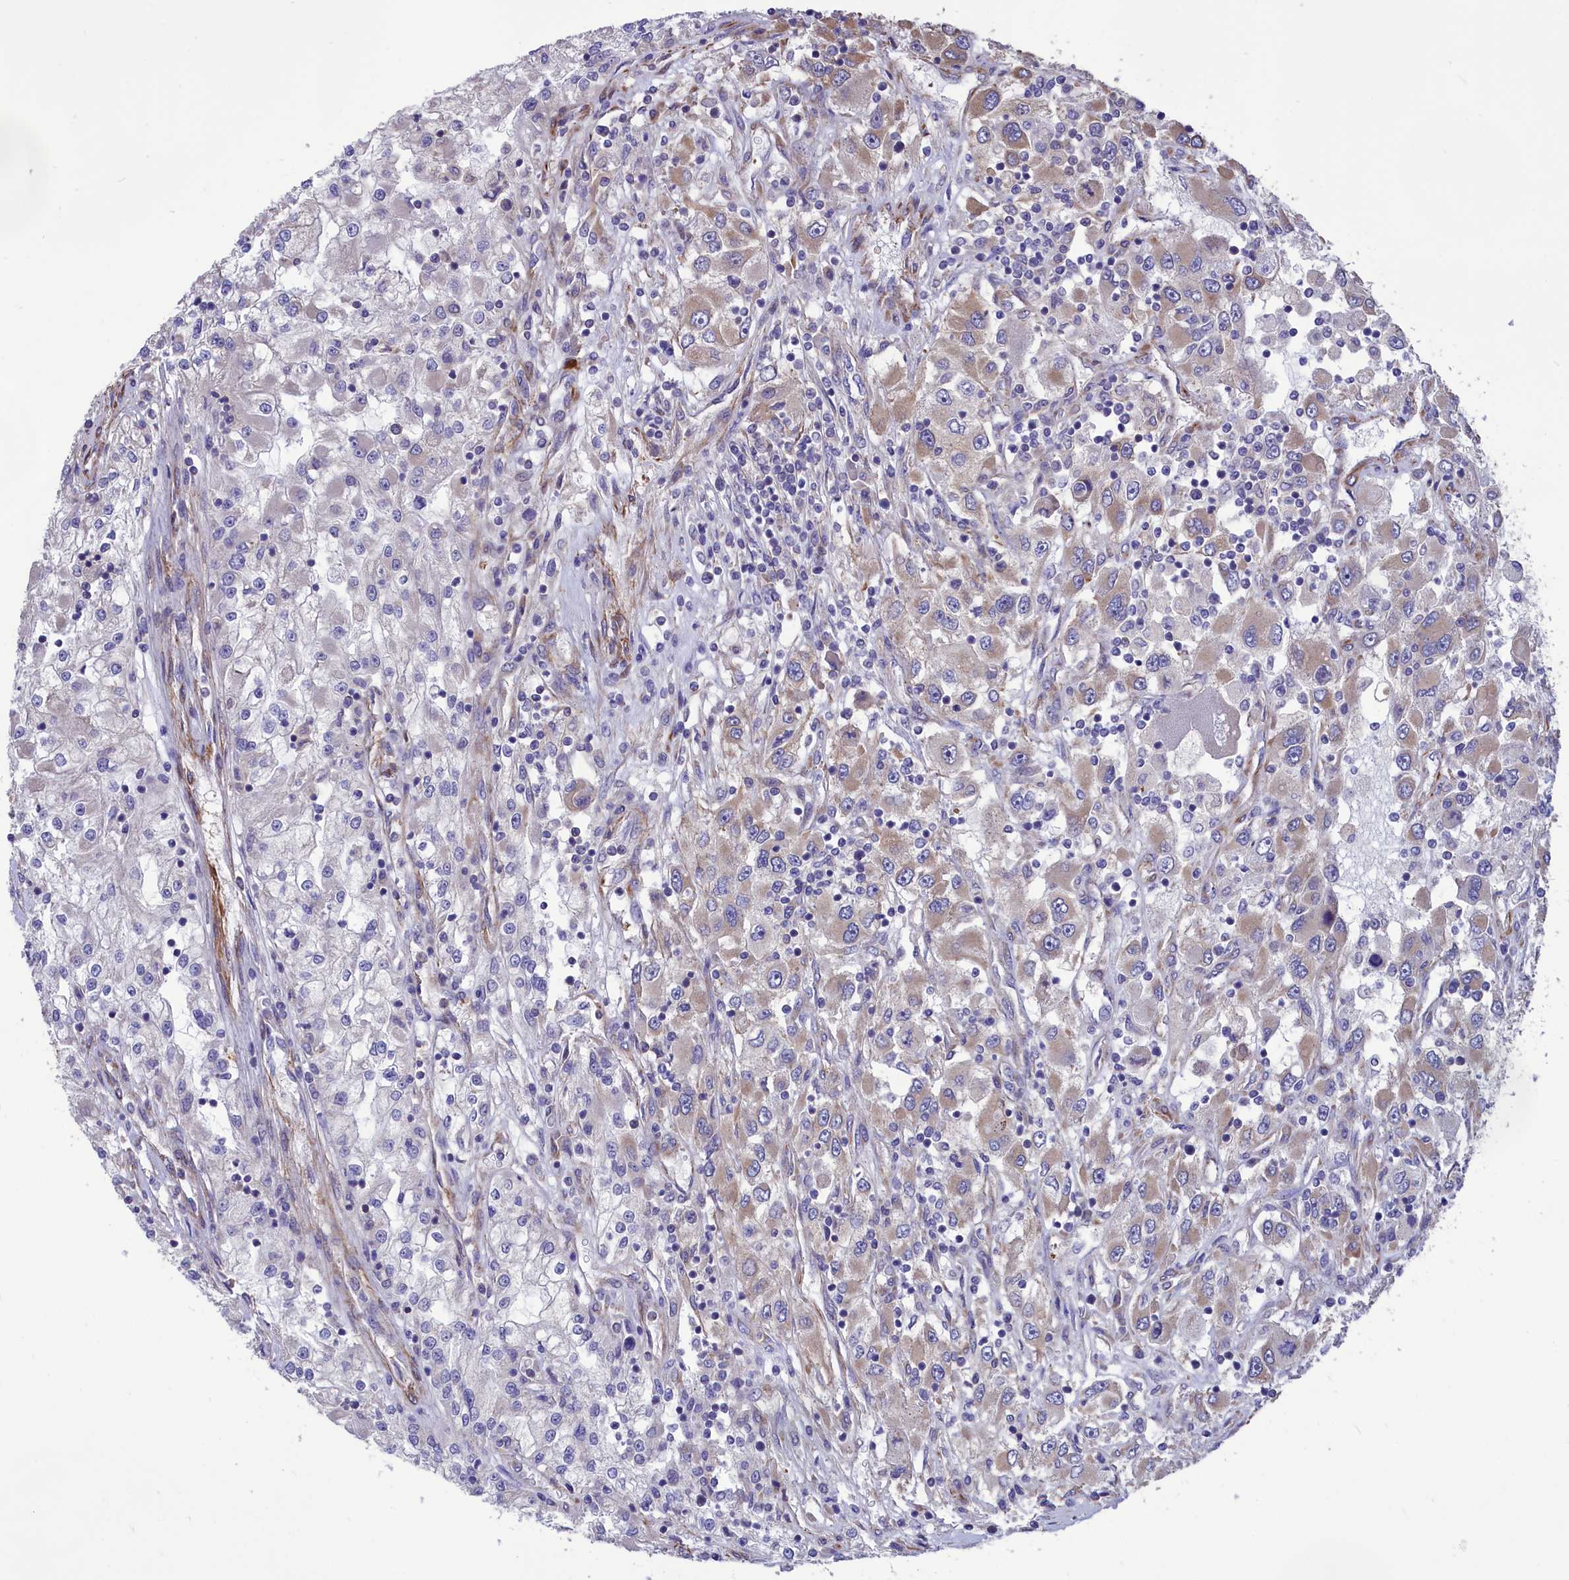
{"staining": {"intensity": "weak", "quantity": "<25%", "location": "cytoplasmic/membranous"}, "tissue": "renal cancer", "cell_type": "Tumor cells", "image_type": "cancer", "snomed": [{"axis": "morphology", "description": "Adenocarcinoma, NOS"}, {"axis": "topography", "description": "Kidney"}], "caption": "Protein analysis of renal adenocarcinoma exhibits no significant expression in tumor cells.", "gene": "AMDHD2", "patient": {"sex": "female", "age": 52}}